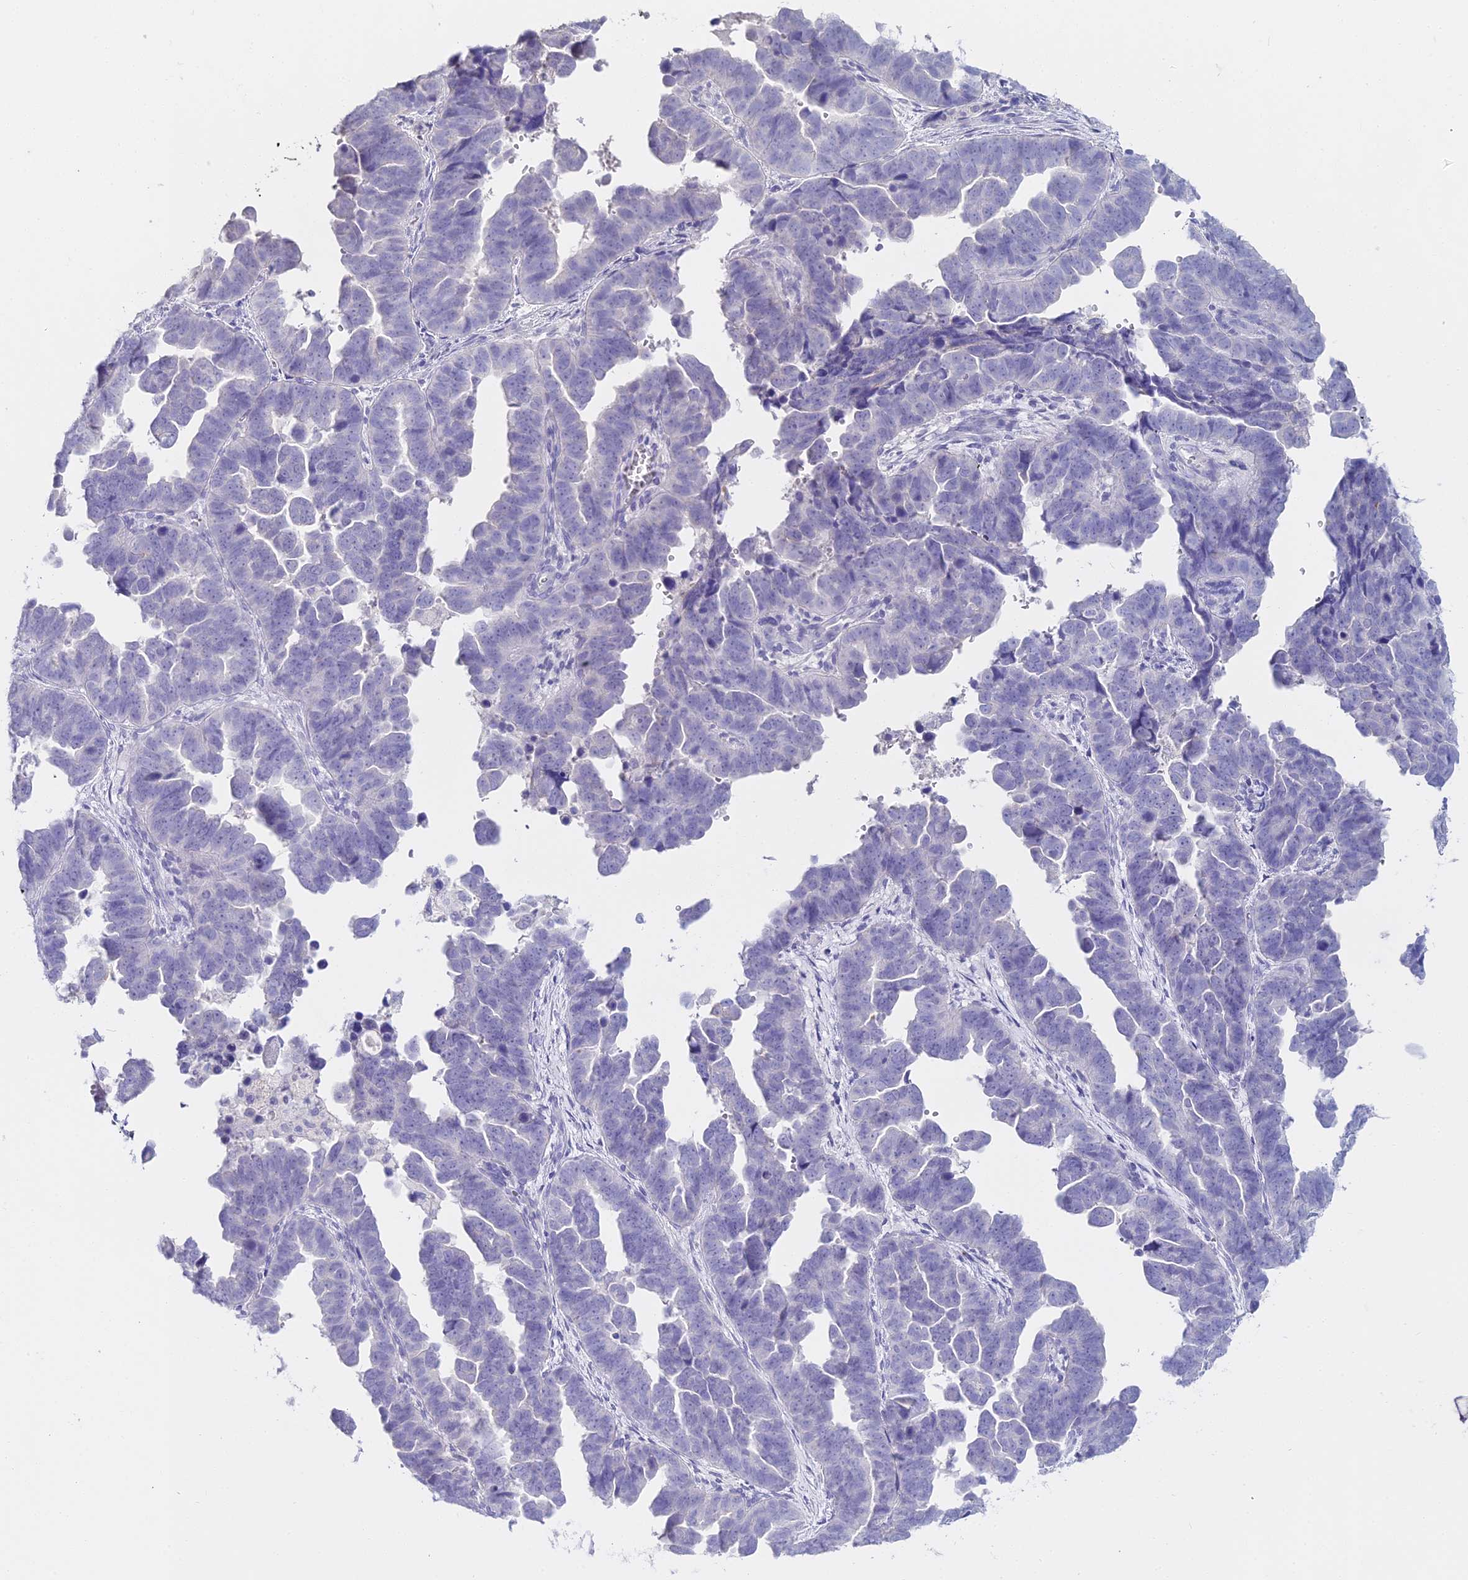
{"staining": {"intensity": "negative", "quantity": "none", "location": "none"}, "tissue": "endometrial cancer", "cell_type": "Tumor cells", "image_type": "cancer", "snomed": [{"axis": "morphology", "description": "Adenocarcinoma, NOS"}, {"axis": "topography", "description": "Endometrium"}], "caption": "Human endometrial cancer (adenocarcinoma) stained for a protein using IHC demonstrates no positivity in tumor cells.", "gene": "ALPP", "patient": {"sex": "female", "age": 75}}